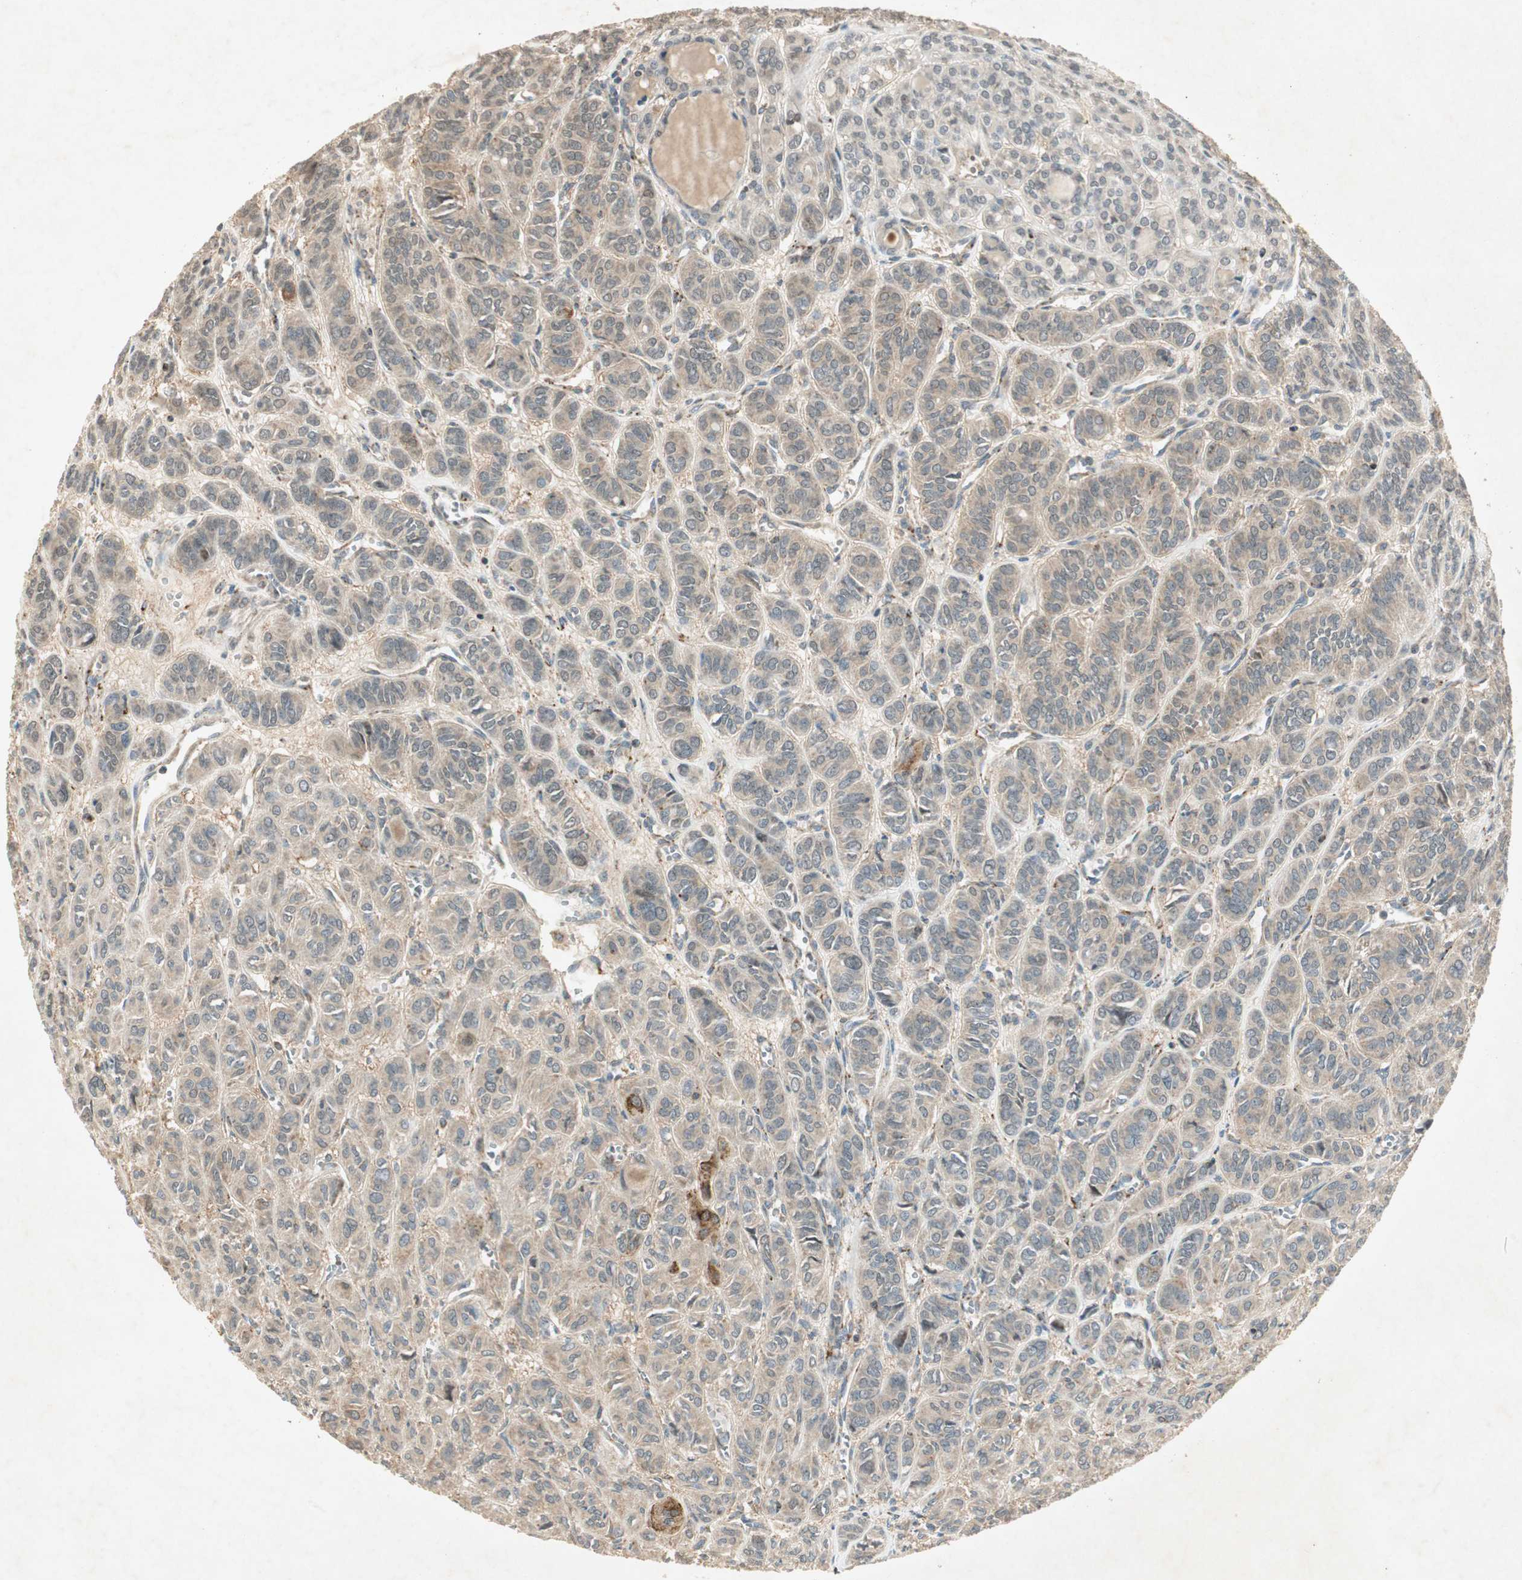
{"staining": {"intensity": "moderate", "quantity": ">75%", "location": "cytoplasmic/membranous"}, "tissue": "thyroid cancer", "cell_type": "Tumor cells", "image_type": "cancer", "snomed": [{"axis": "morphology", "description": "Follicular adenoma carcinoma, NOS"}, {"axis": "topography", "description": "Thyroid gland"}], "caption": "The immunohistochemical stain labels moderate cytoplasmic/membranous positivity in tumor cells of follicular adenoma carcinoma (thyroid) tissue.", "gene": "USP2", "patient": {"sex": "female", "age": 71}}